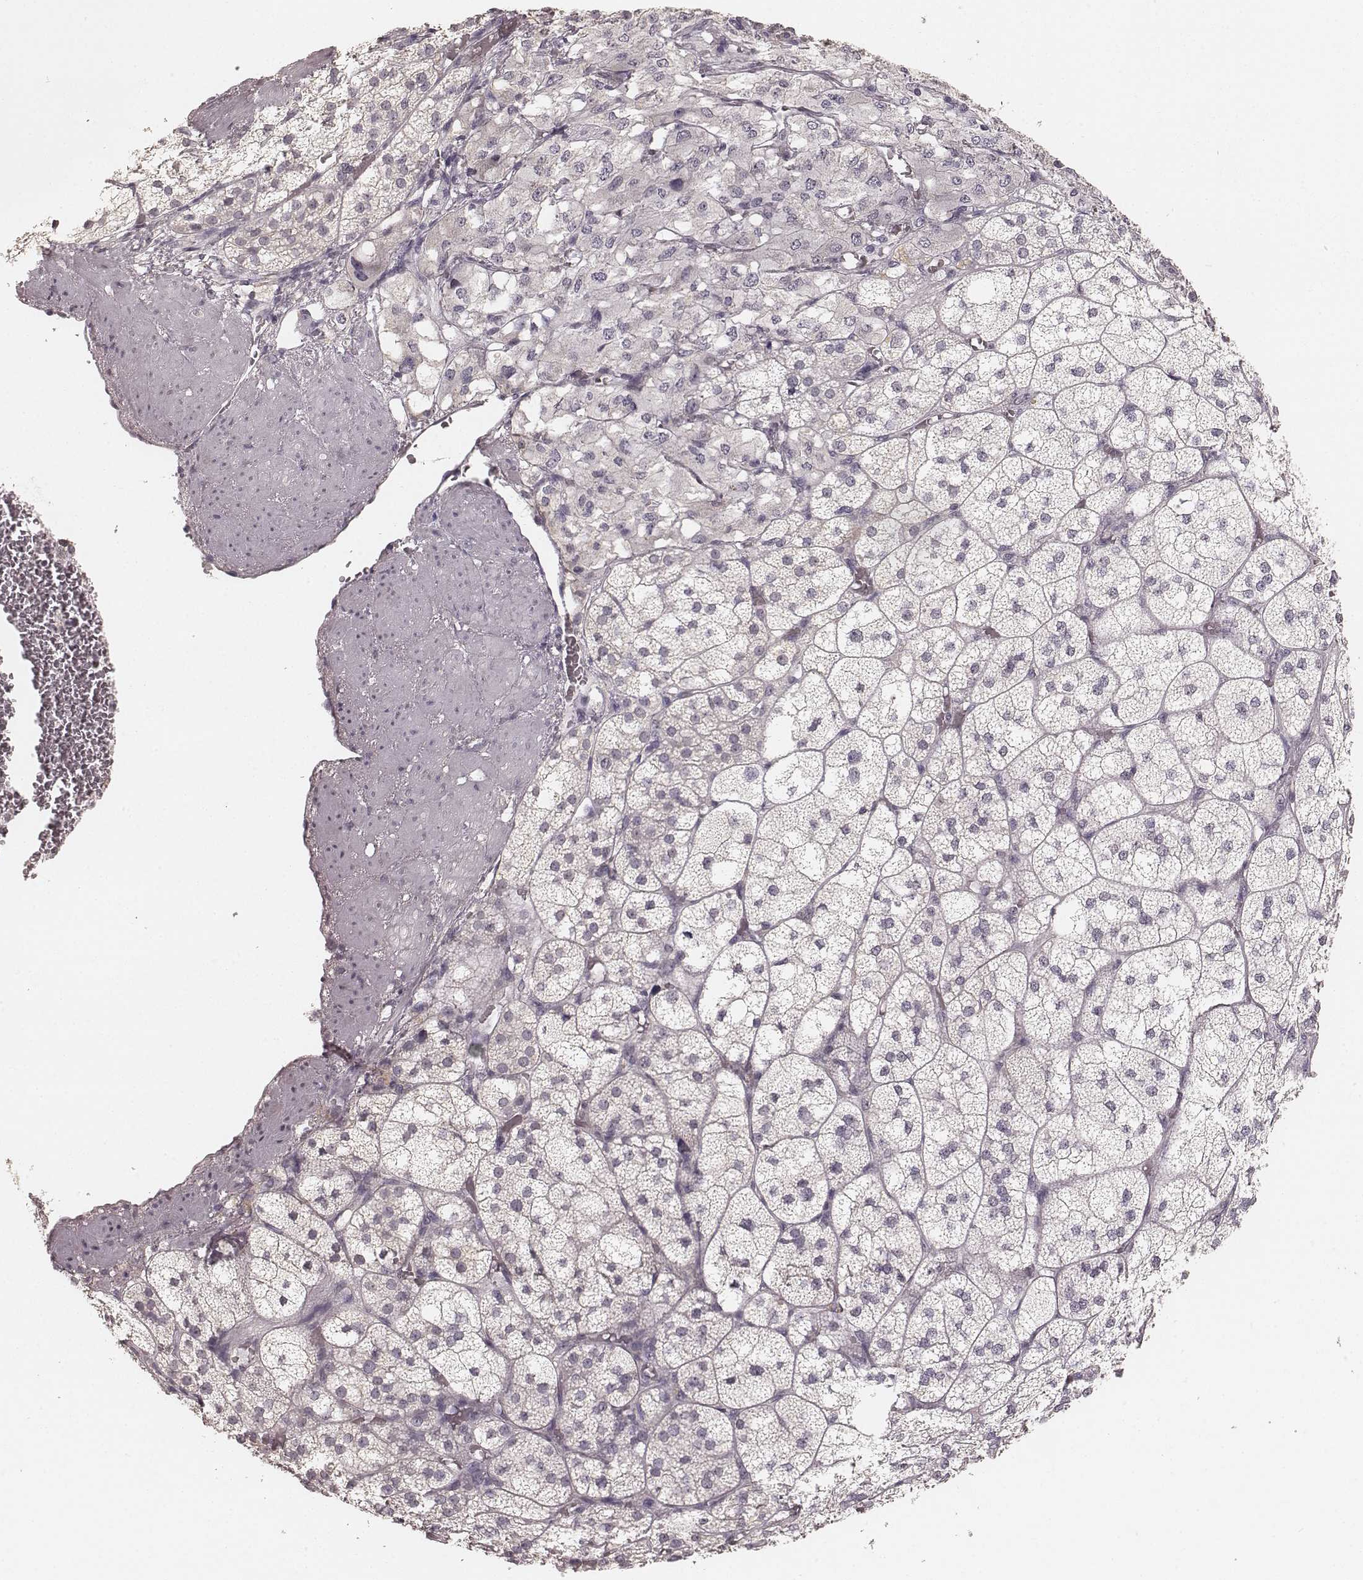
{"staining": {"intensity": "negative", "quantity": "none", "location": "none"}, "tissue": "adrenal gland", "cell_type": "Glandular cells", "image_type": "normal", "snomed": [{"axis": "morphology", "description": "Normal tissue, NOS"}, {"axis": "topography", "description": "Adrenal gland"}], "caption": "Protein analysis of unremarkable adrenal gland shows no significant staining in glandular cells.", "gene": "LY6K", "patient": {"sex": "female", "age": 60}}